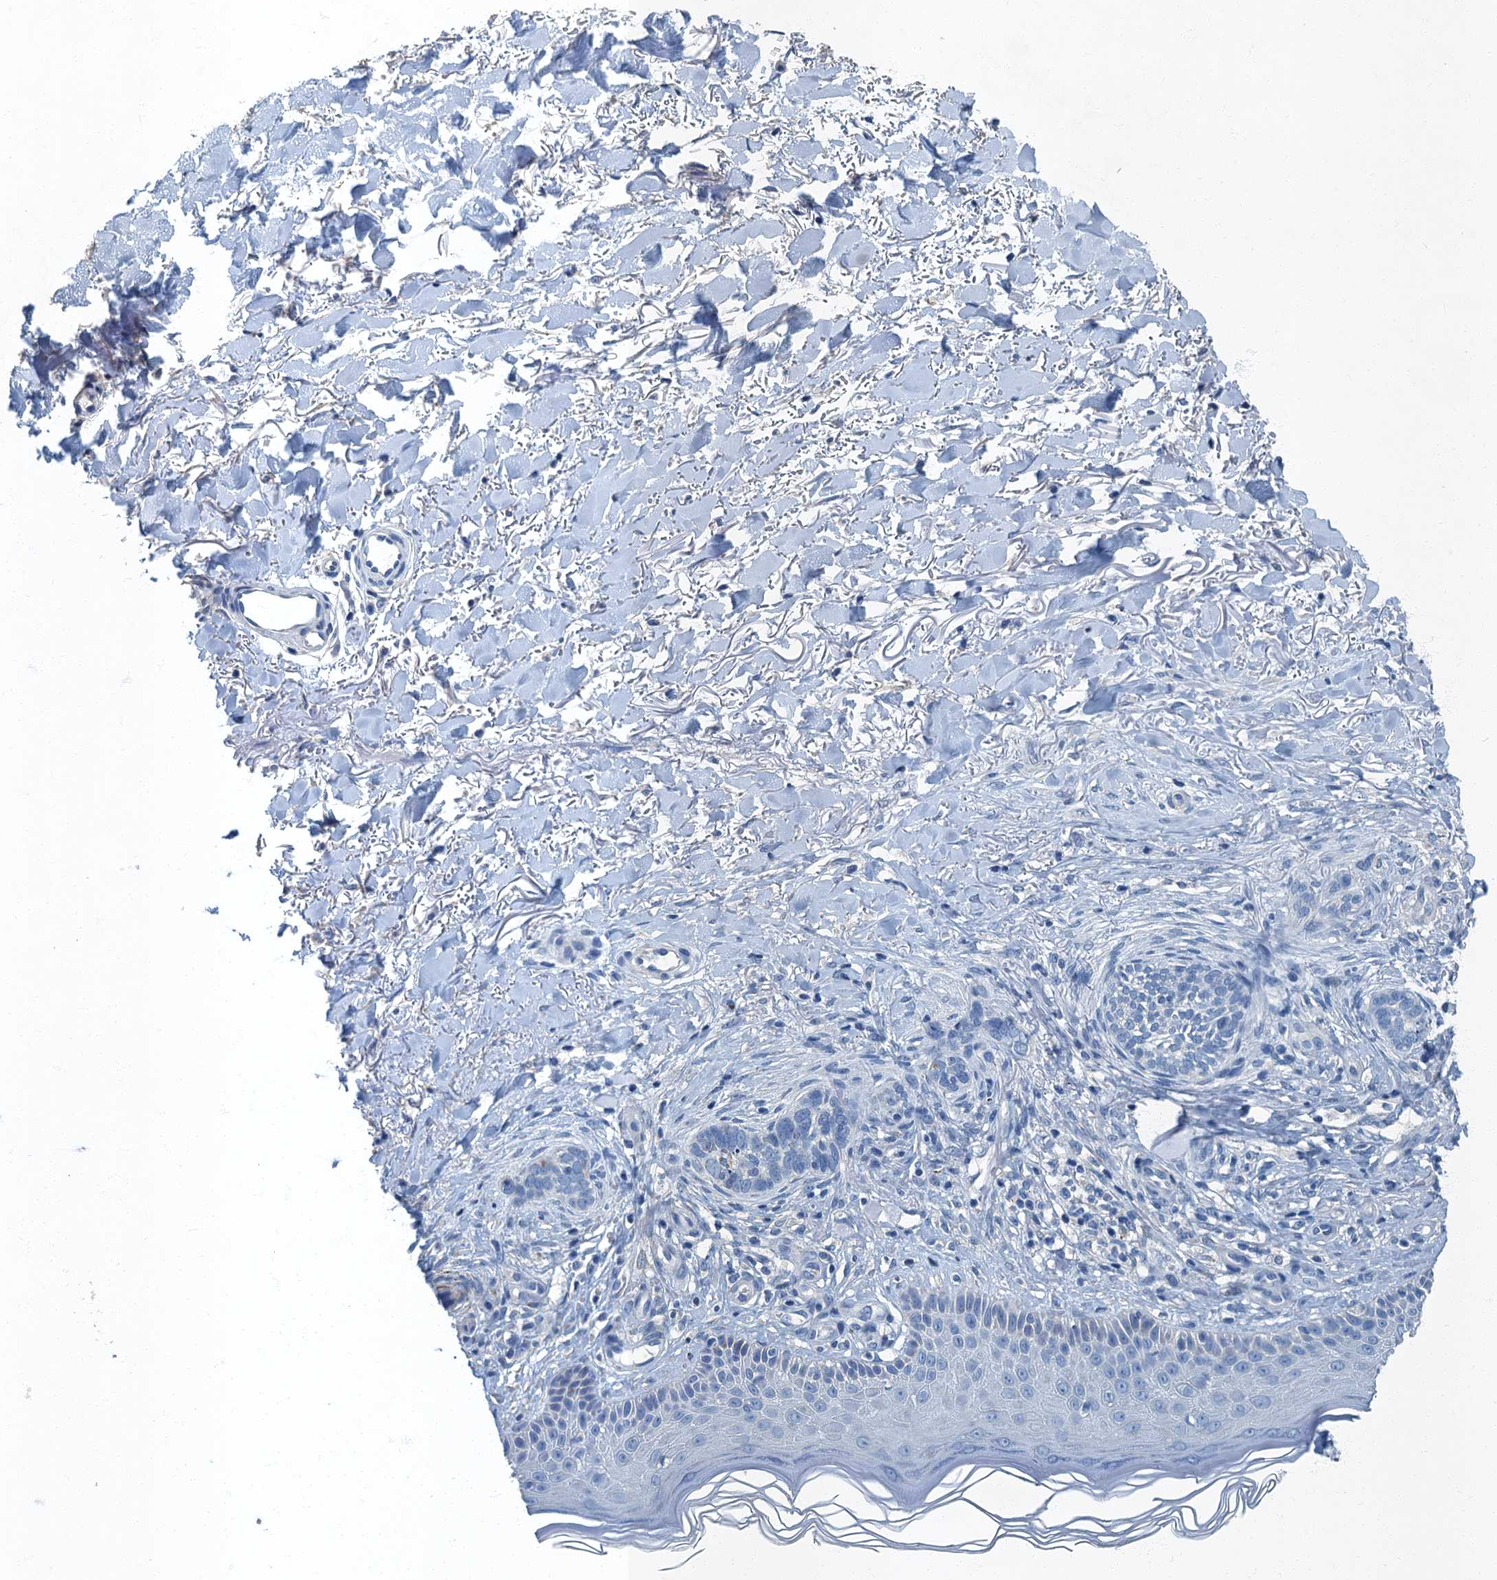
{"staining": {"intensity": "negative", "quantity": "none", "location": "none"}, "tissue": "skin cancer", "cell_type": "Tumor cells", "image_type": "cancer", "snomed": [{"axis": "morphology", "description": "Normal tissue, NOS"}, {"axis": "morphology", "description": "Basal cell carcinoma"}, {"axis": "topography", "description": "Skin"}], "caption": "Human skin cancer stained for a protein using IHC exhibits no positivity in tumor cells.", "gene": "GADL1", "patient": {"sex": "female", "age": 67}}